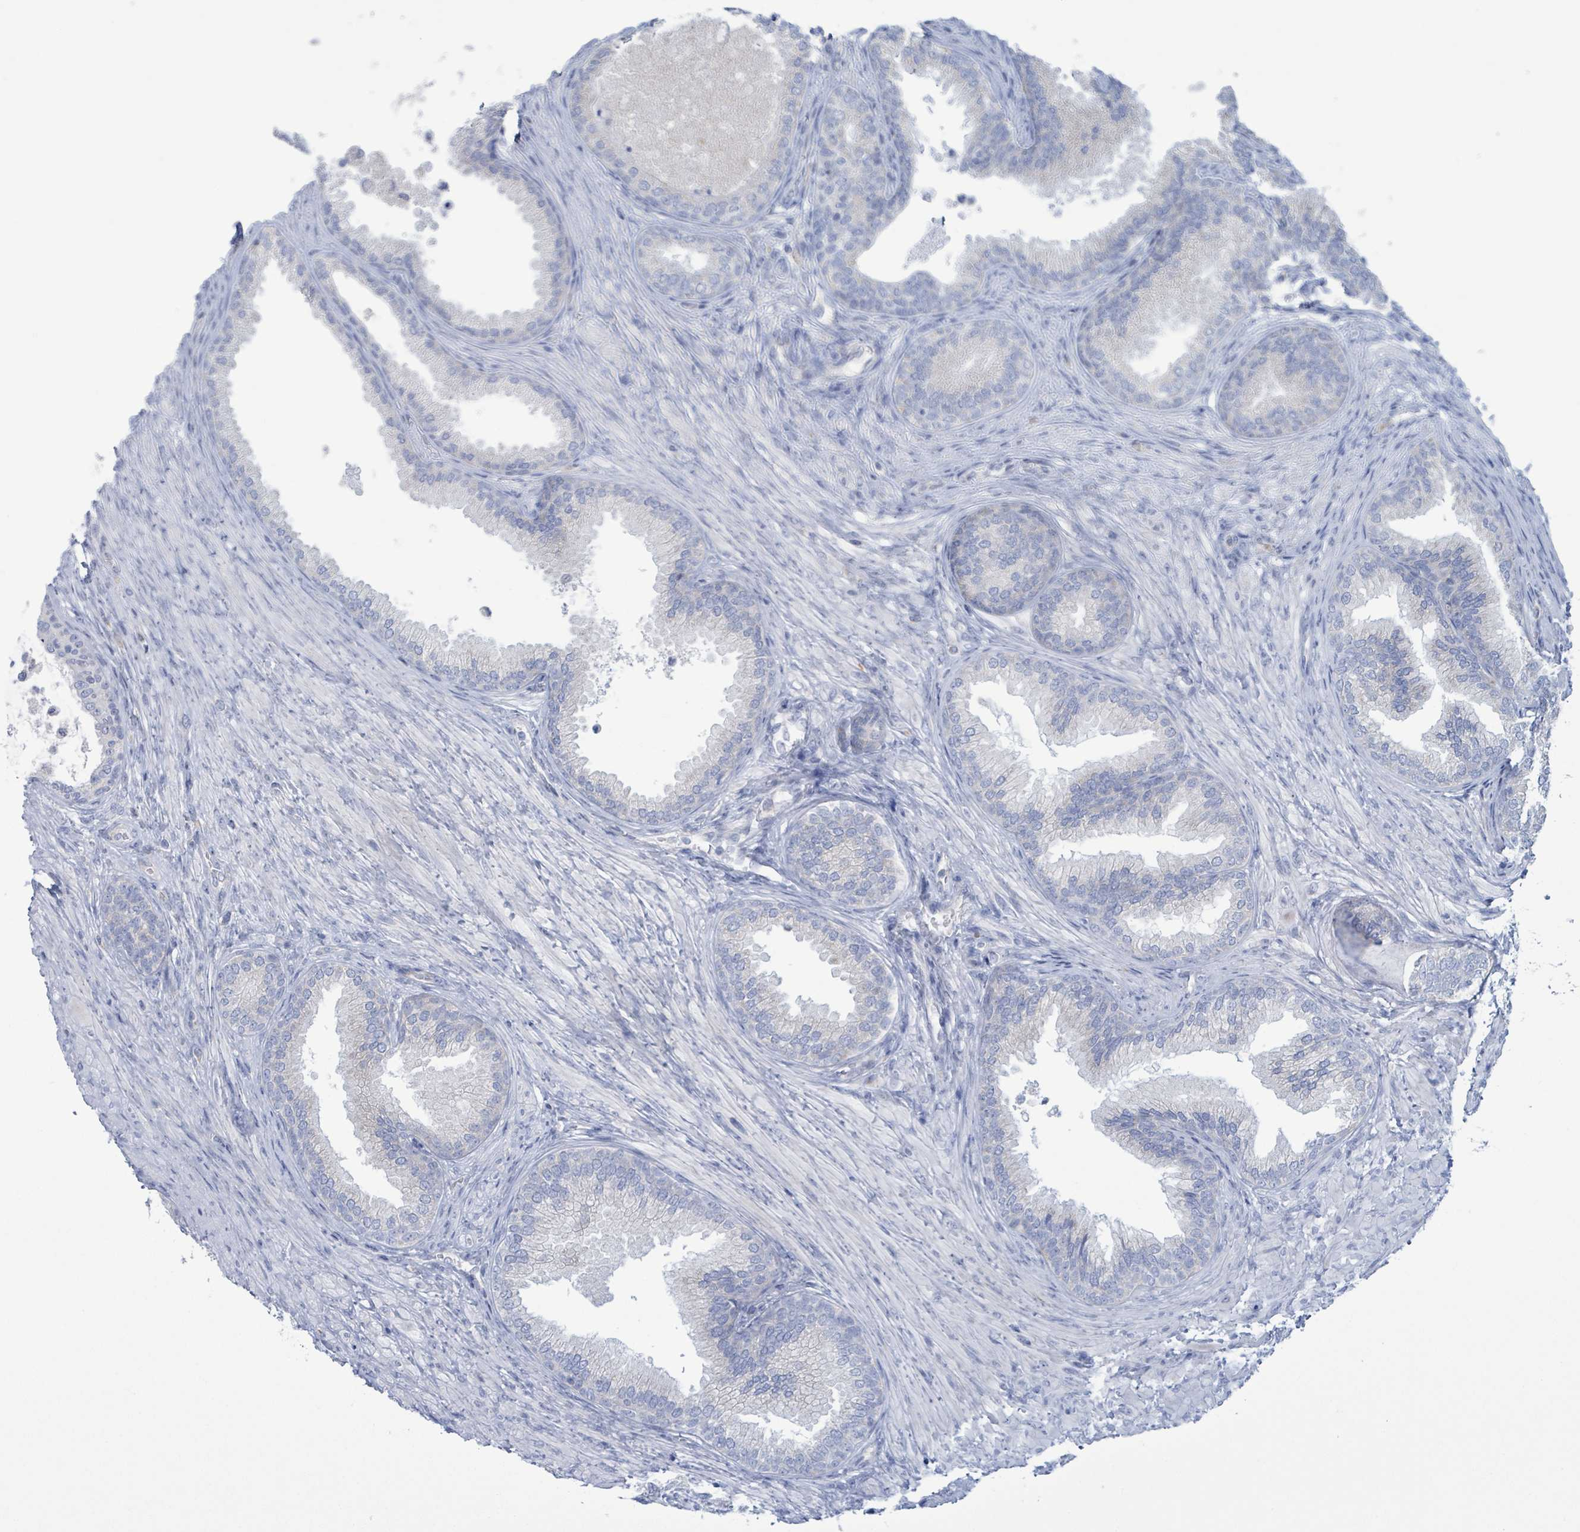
{"staining": {"intensity": "negative", "quantity": "none", "location": "none"}, "tissue": "prostate", "cell_type": "Glandular cells", "image_type": "normal", "snomed": [{"axis": "morphology", "description": "Normal tissue, NOS"}, {"axis": "topography", "description": "Prostate"}], "caption": "There is no significant expression in glandular cells of prostate. (Brightfield microscopy of DAB IHC at high magnification).", "gene": "AKR1C4", "patient": {"sex": "male", "age": 76}}